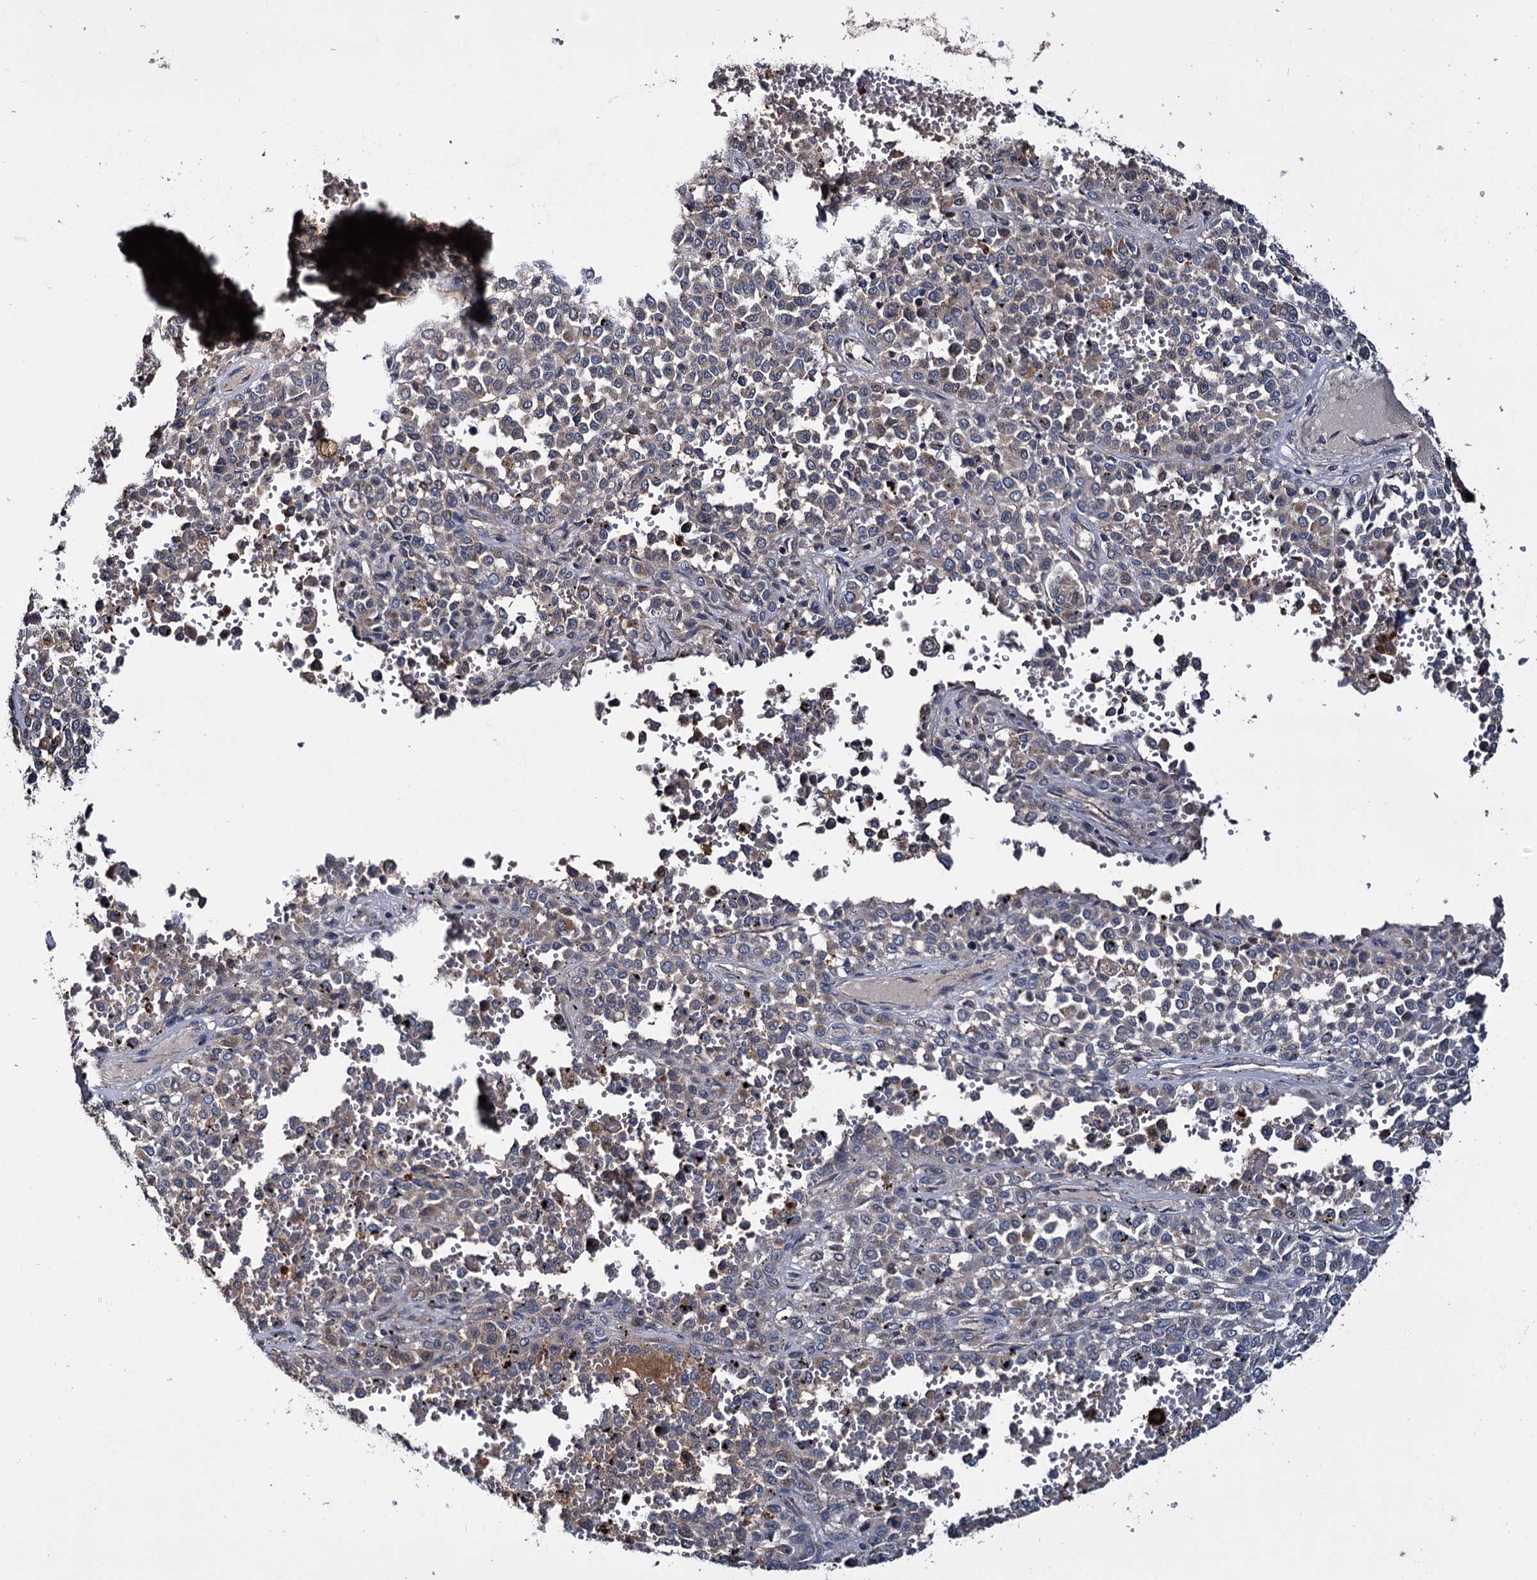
{"staining": {"intensity": "weak", "quantity": "25%-75%", "location": "cytoplasmic/membranous"}, "tissue": "melanoma", "cell_type": "Tumor cells", "image_type": "cancer", "snomed": [{"axis": "morphology", "description": "Malignant melanoma, Metastatic site"}, {"axis": "topography", "description": "Pancreas"}], "caption": "Immunohistochemical staining of human melanoma displays low levels of weak cytoplasmic/membranous protein expression in about 25%-75% of tumor cells. Nuclei are stained in blue.", "gene": "CEP192", "patient": {"sex": "female", "age": 30}}